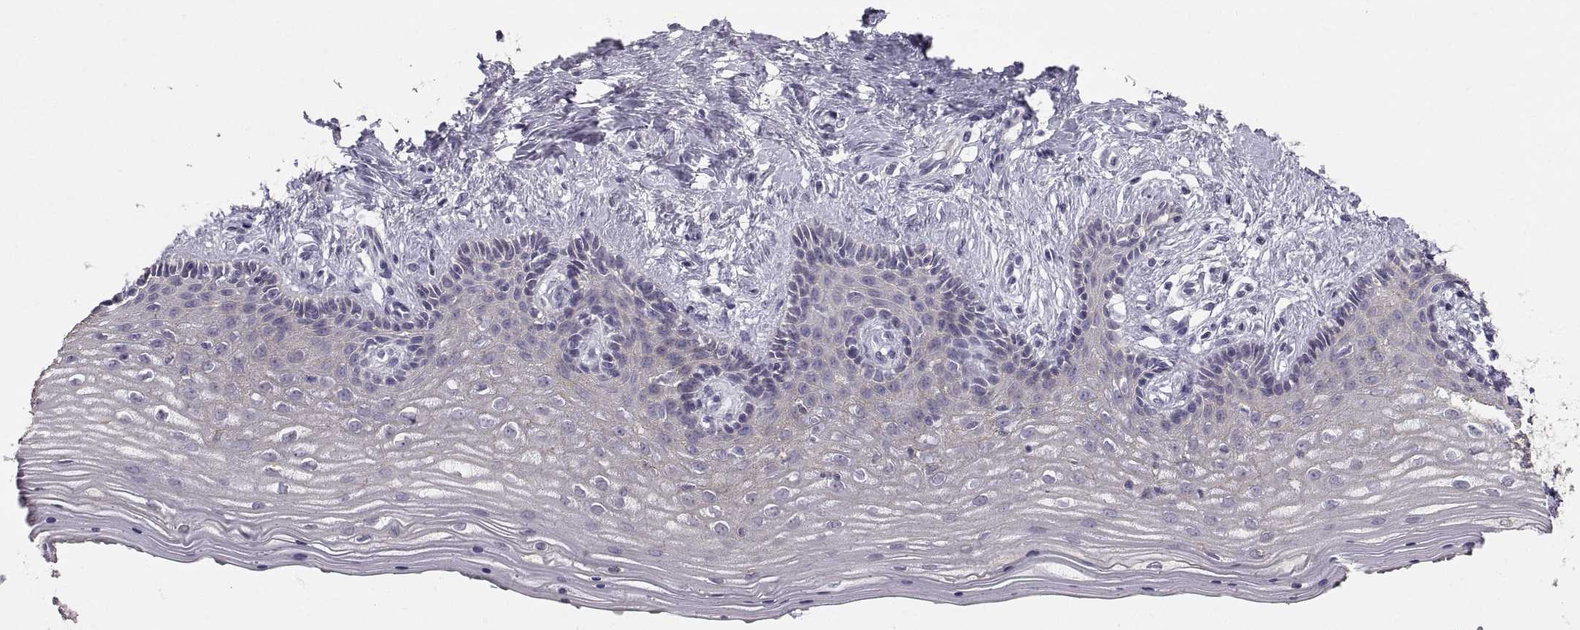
{"staining": {"intensity": "moderate", "quantity": "<25%", "location": "cytoplasmic/membranous"}, "tissue": "vagina", "cell_type": "Squamous epithelial cells", "image_type": "normal", "snomed": [{"axis": "morphology", "description": "Normal tissue, NOS"}, {"axis": "topography", "description": "Vagina"}], "caption": "A brown stain labels moderate cytoplasmic/membranous staining of a protein in squamous epithelial cells of unremarkable vagina.", "gene": "ZNF185", "patient": {"sex": "female", "age": 45}}